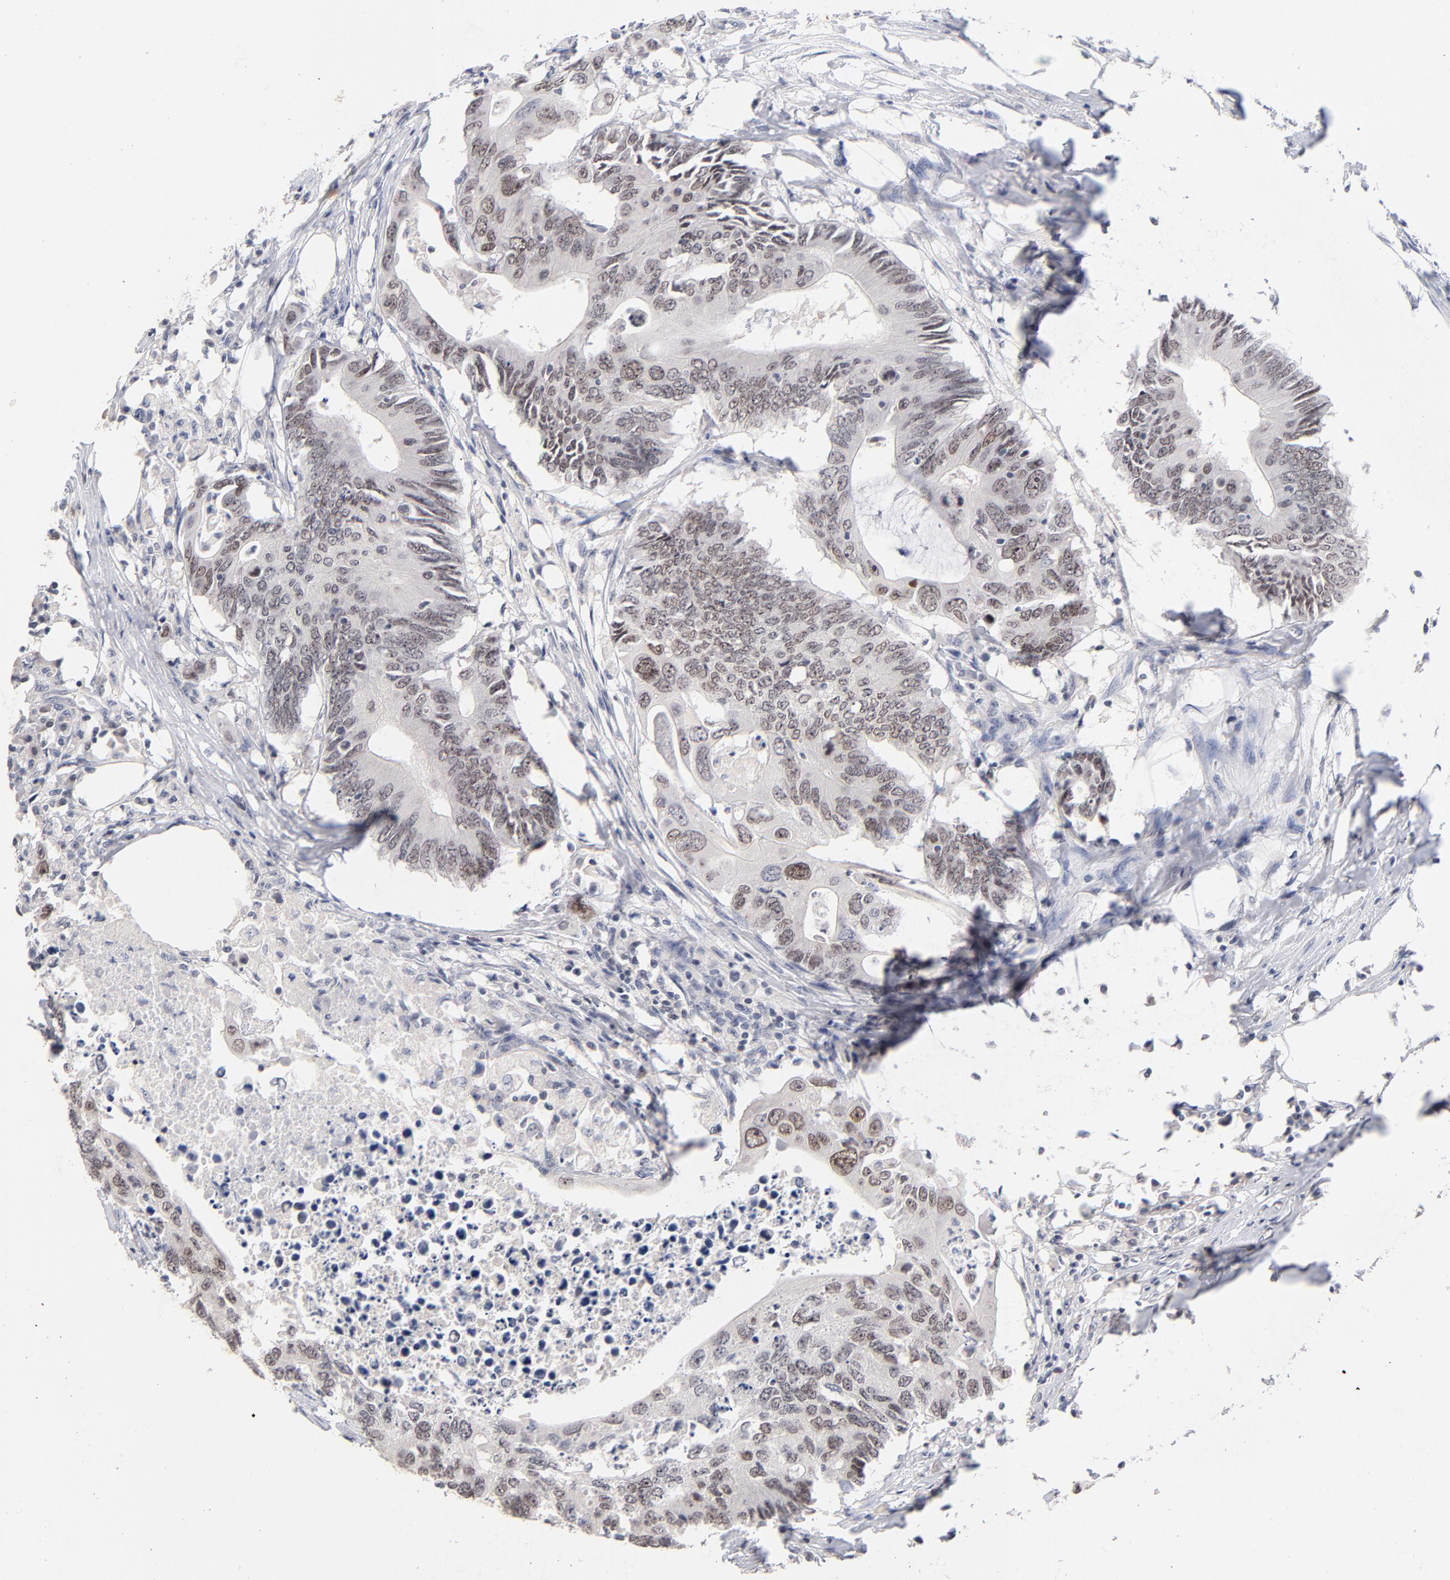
{"staining": {"intensity": "weak", "quantity": "25%-75%", "location": "nuclear"}, "tissue": "colorectal cancer", "cell_type": "Tumor cells", "image_type": "cancer", "snomed": [{"axis": "morphology", "description": "Adenocarcinoma, NOS"}, {"axis": "topography", "description": "Colon"}], "caption": "Human colorectal adenocarcinoma stained with a protein marker exhibits weak staining in tumor cells.", "gene": "ORC2", "patient": {"sex": "male", "age": 71}}